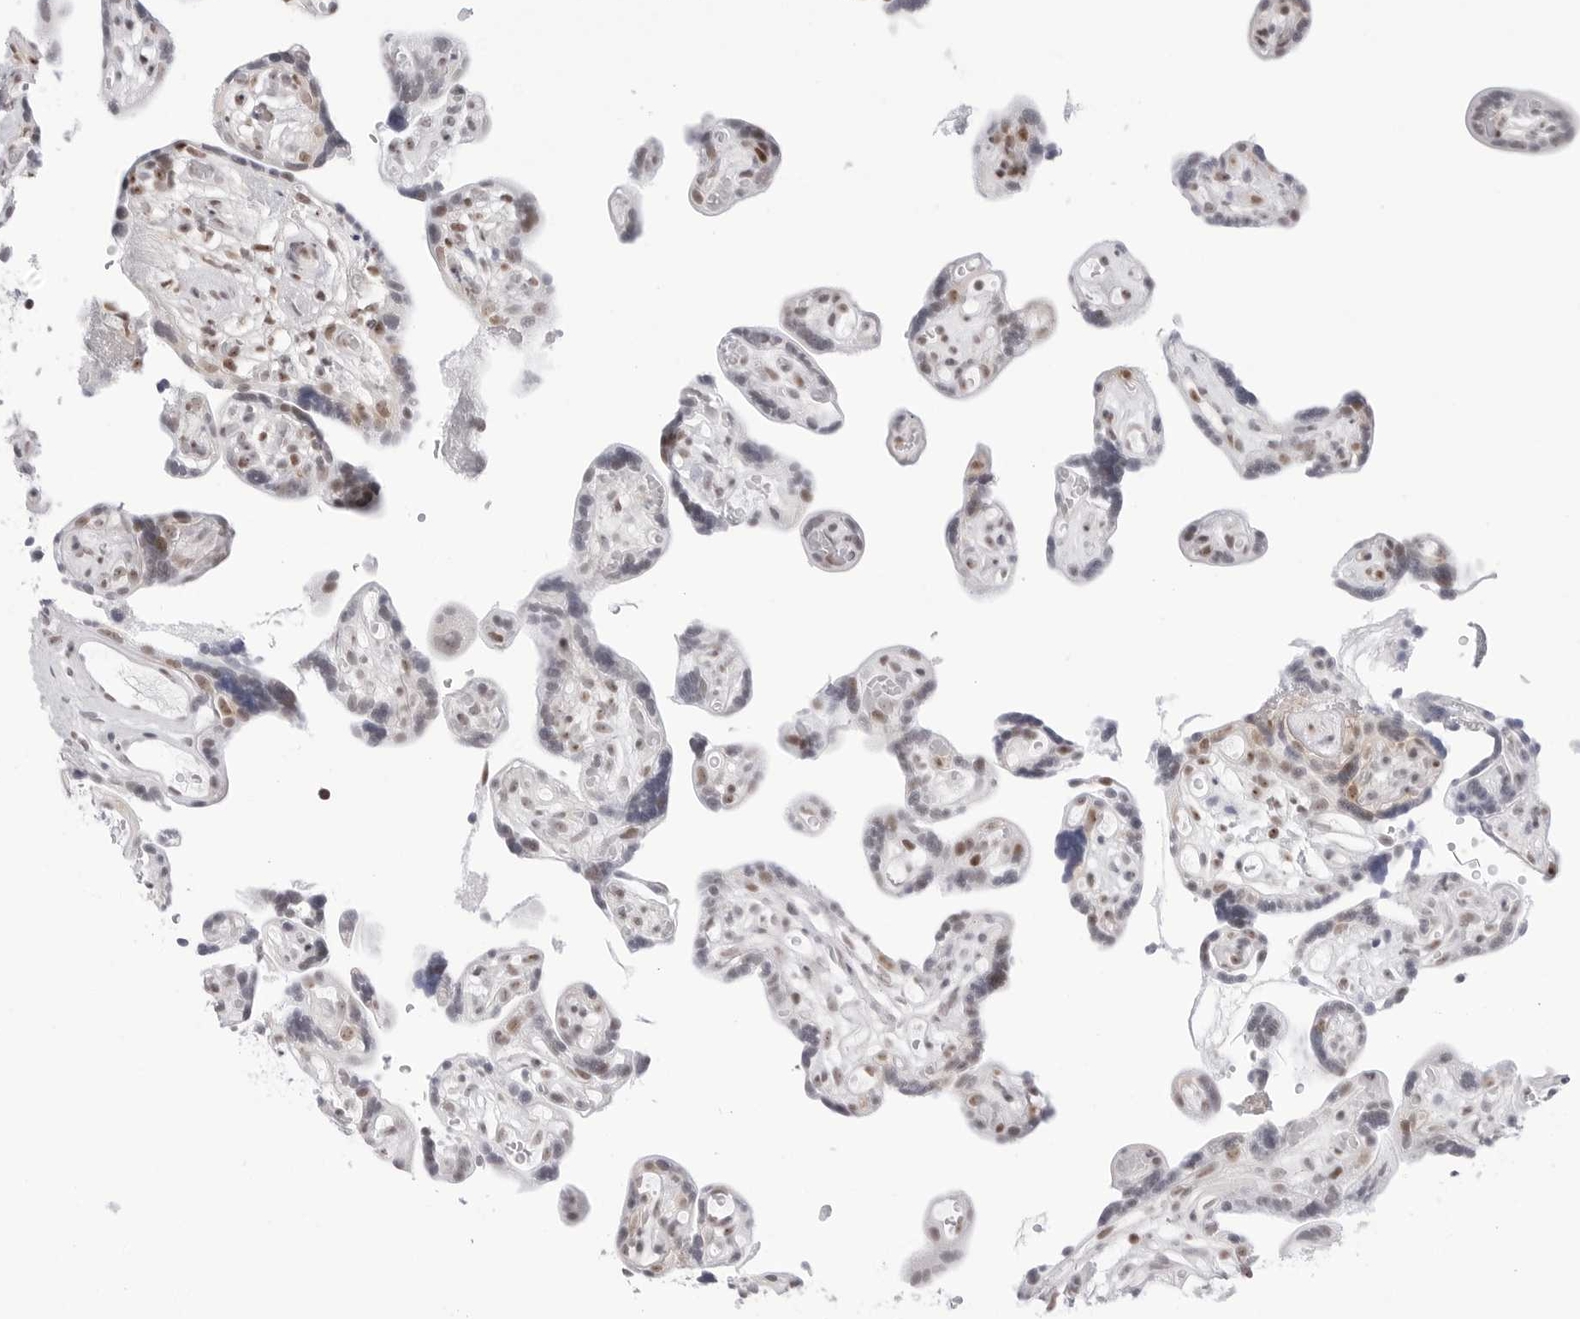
{"staining": {"intensity": "moderate", "quantity": ">75%", "location": "cytoplasmic/membranous,nuclear"}, "tissue": "placenta", "cell_type": "Decidual cells", "image_type": "normal", "snomed": [{"axis": "morphology", "description": "Normal tissue, NOS"}, {"axis": "topography", "description": "Placenta"}], "caption": "An IHC image of unremarkable tissue is shown. Protein staining in brown highlights moderate cytoplasmic/membranous,nuclear positivity in placenta within decidual cells.", "gene": "C1orf162", "patient": {"sex": "female", "age": 30}}